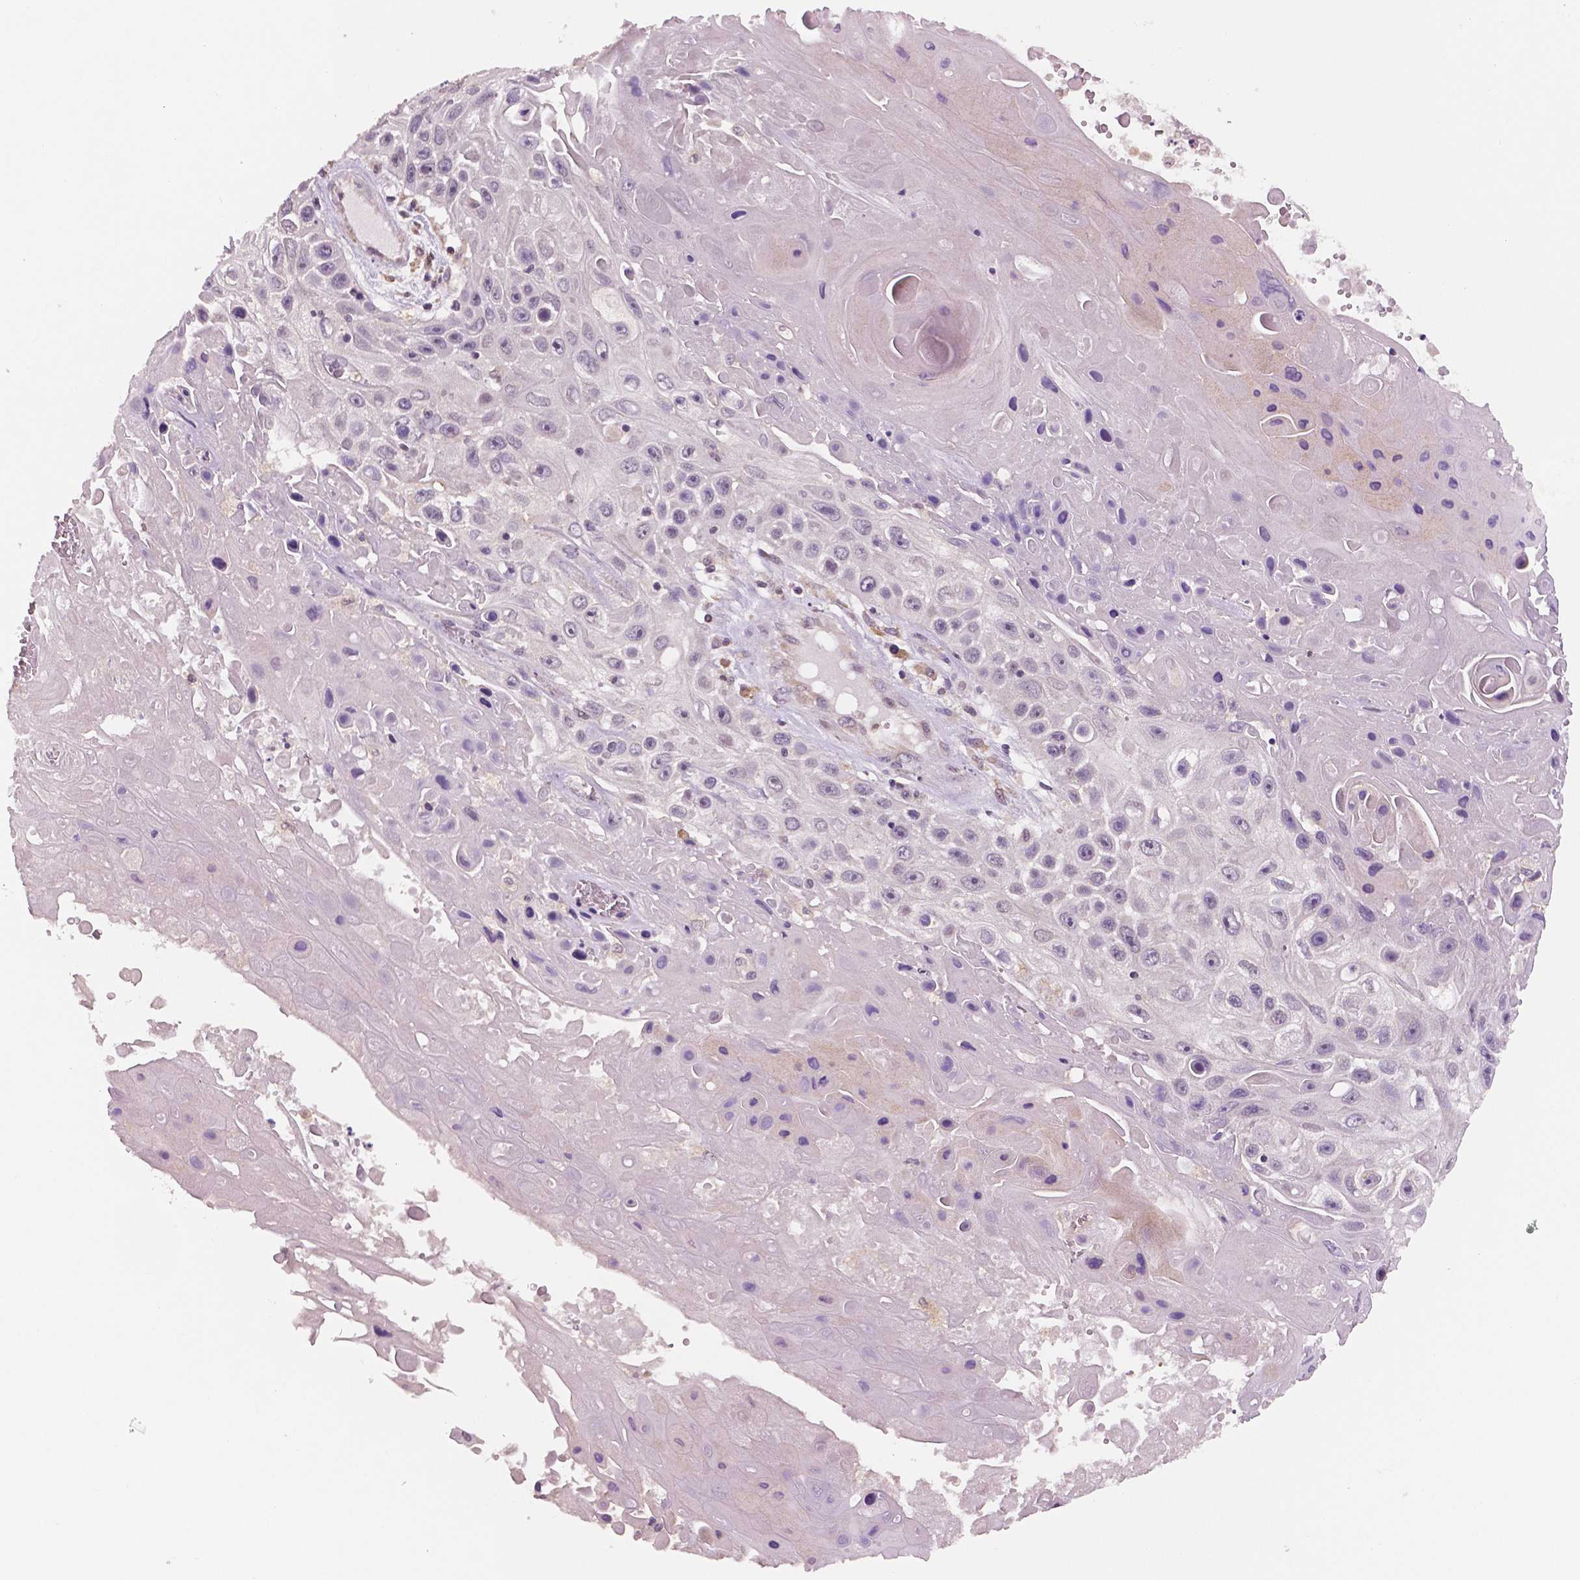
{"staining": {"intensity": "negative", "quantity": "none", "location": "none"}, "tissue": "skin cancer", "cell_type": "Tumor cells", "image_type": "cancer", "snomed": [{"axis": "morphology", "description": "Squamous cell carcinoma, NOS"}, {"axis": "topography", "description": "Skin"}], "caption": "Immunohistochemistry (IHC) of squamous cell carcinoma (skin) exhibits no positivity in tumor cells.", "gene": "STAT3", "patient": {"sex": "male", "age": 82}}